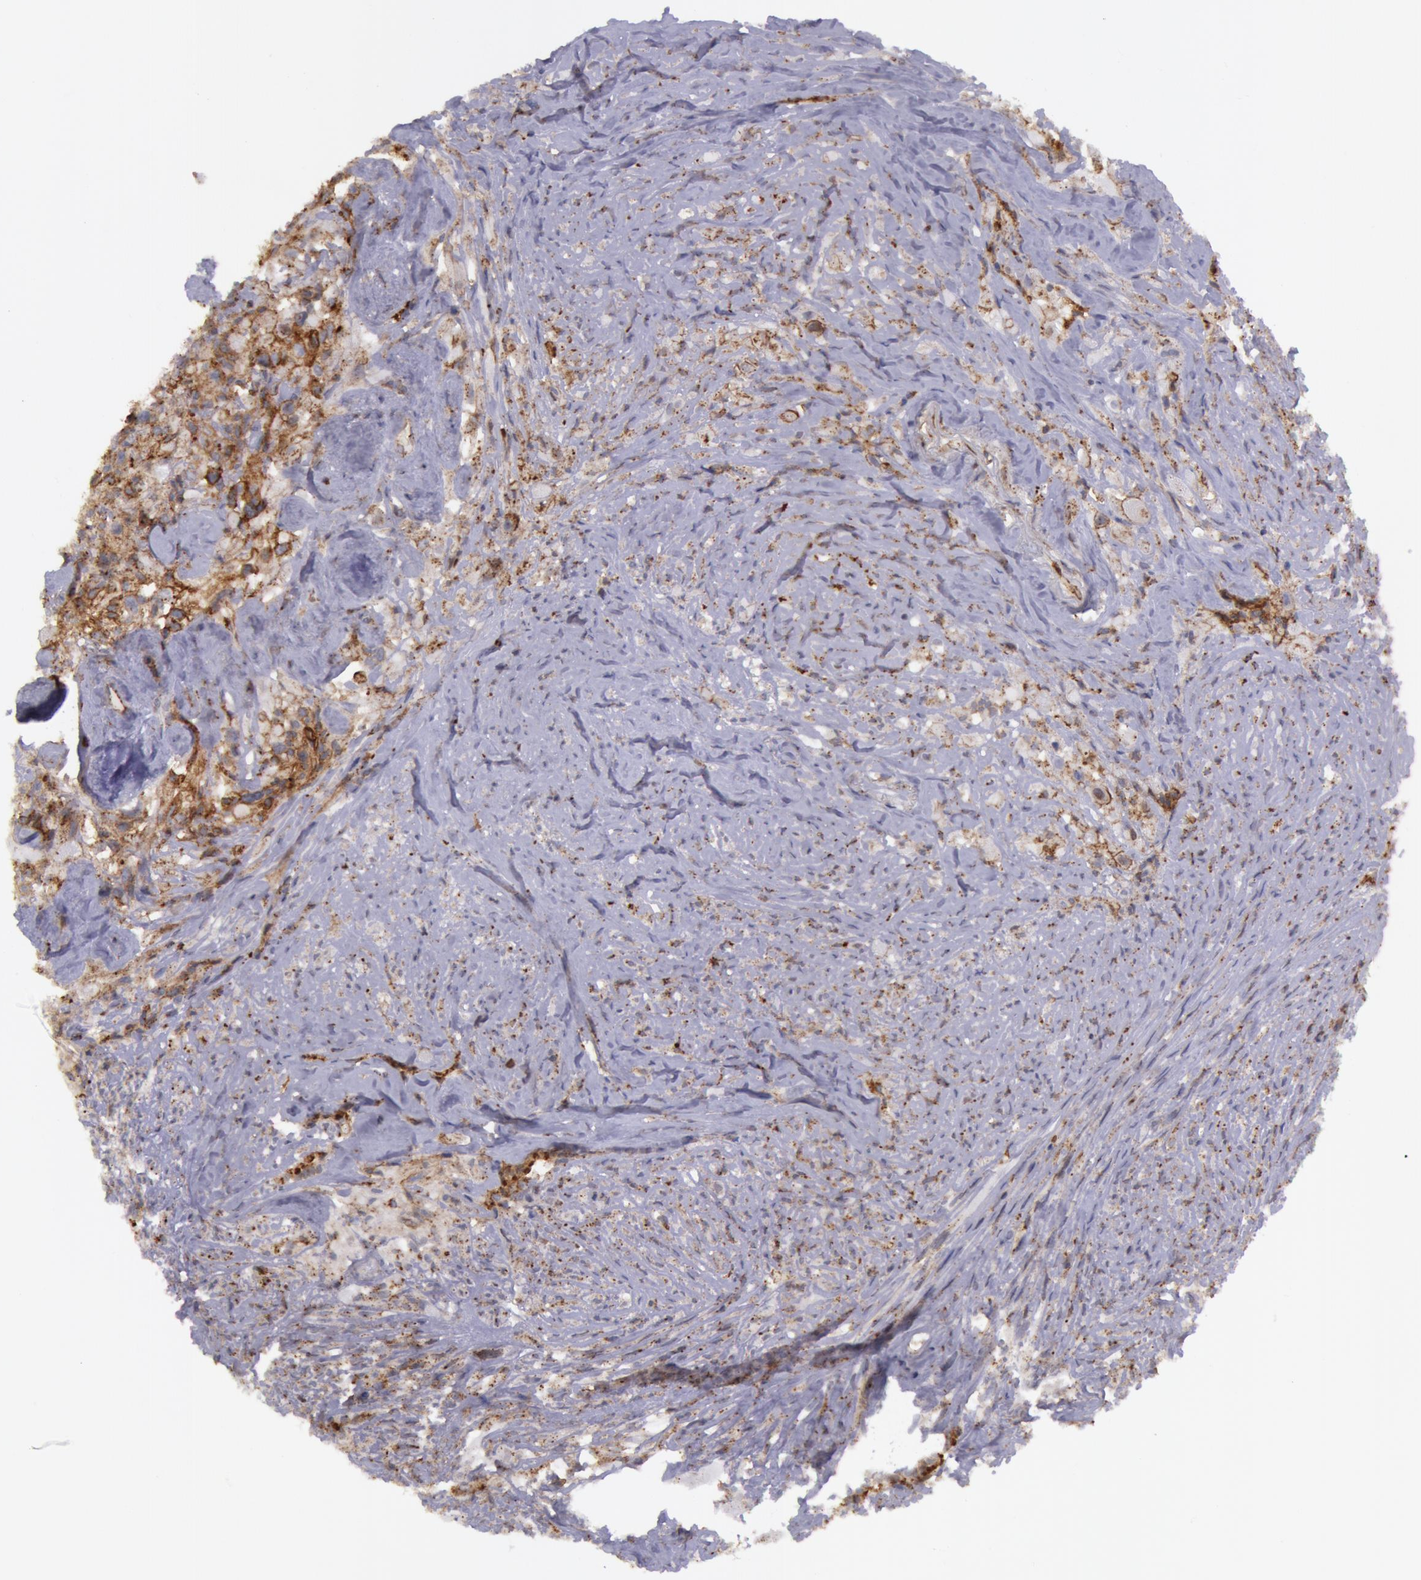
{"staining": {"intensity": "moderate", "quantity": ">75%", "location": "cytoplasmic/membranous"}, "tissue": "glioma", "cell_type": "Tumor cells", "image_type": "cancer", "snomed": [{"axis": "morphology", "description": "Glioma, malignant, High grade"}, {"axis": "topography", "description": "Brain"}], "caption": "This is a photomicrograph of immunohistochemistry (IHC) staining of glioma, which shows moderate staining in the cytoplasmic/membranous of tumor cells.", "gene": "FLOT2", "patient": {"sex": "male", "age": 48}}